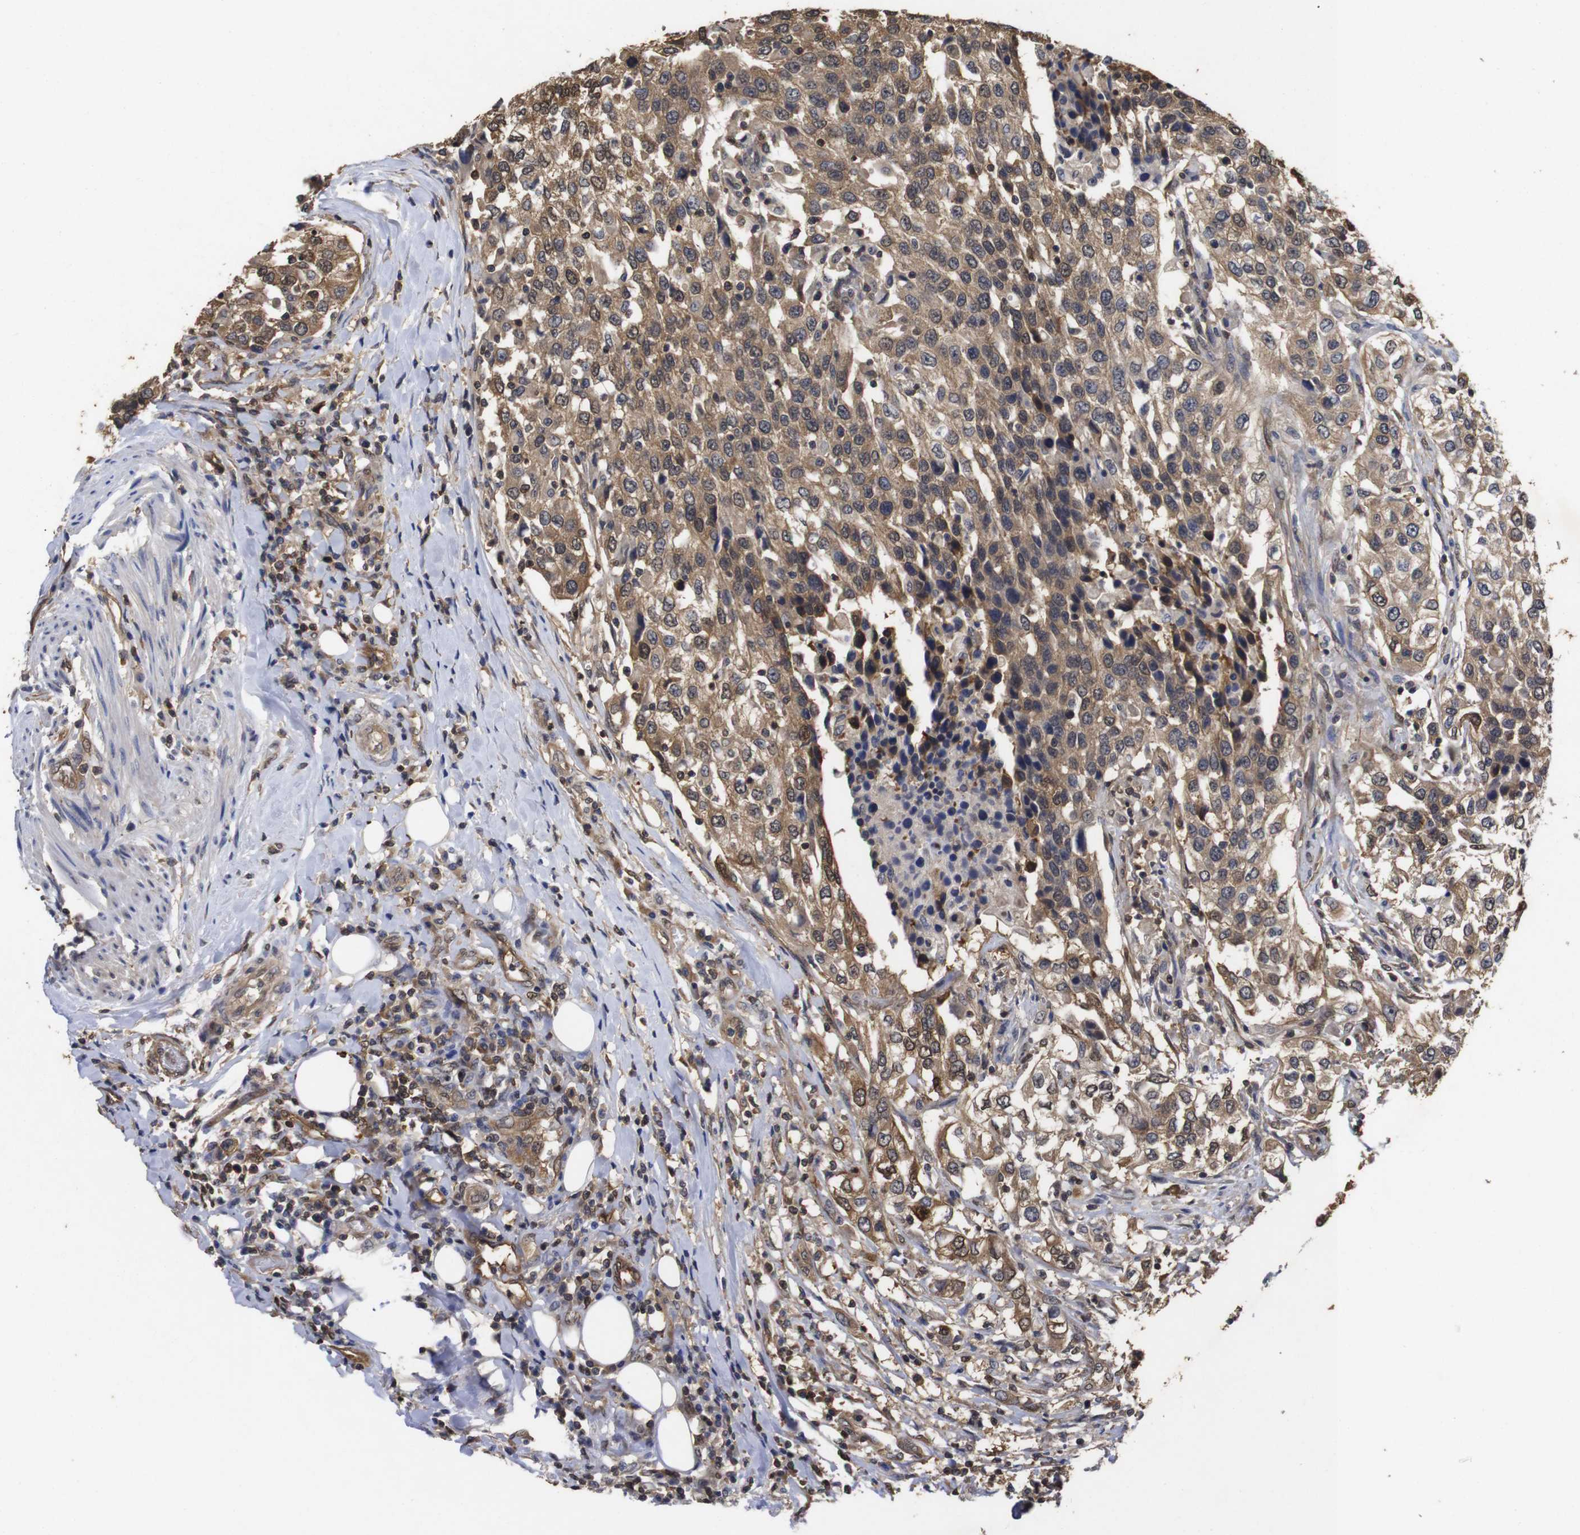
{"staining": {"intensity": "moderate", "quantity": ">75%", "location": "cytoplasmic/membranous,nuclear"}, "tissue": "urothelial cancer", "cell_type": "Tumor cells", "image_type": "cancer", "snomed": [{"axis": "morphology", "description": "Urothelial carcinoma, High grade"}, {"axis": "topography", "description": "Urinary bladder"}], "caption": "Protein staining reveals moderate cytoplasmic/membranous and nuclear positivity in about >75% of tumor cells in urothelial cancer. (brown staining indicates protein expression, while blue staining denotes nuclei).", "gene": "SUMO3", "patient": {"sex": "female", "age": 56}}